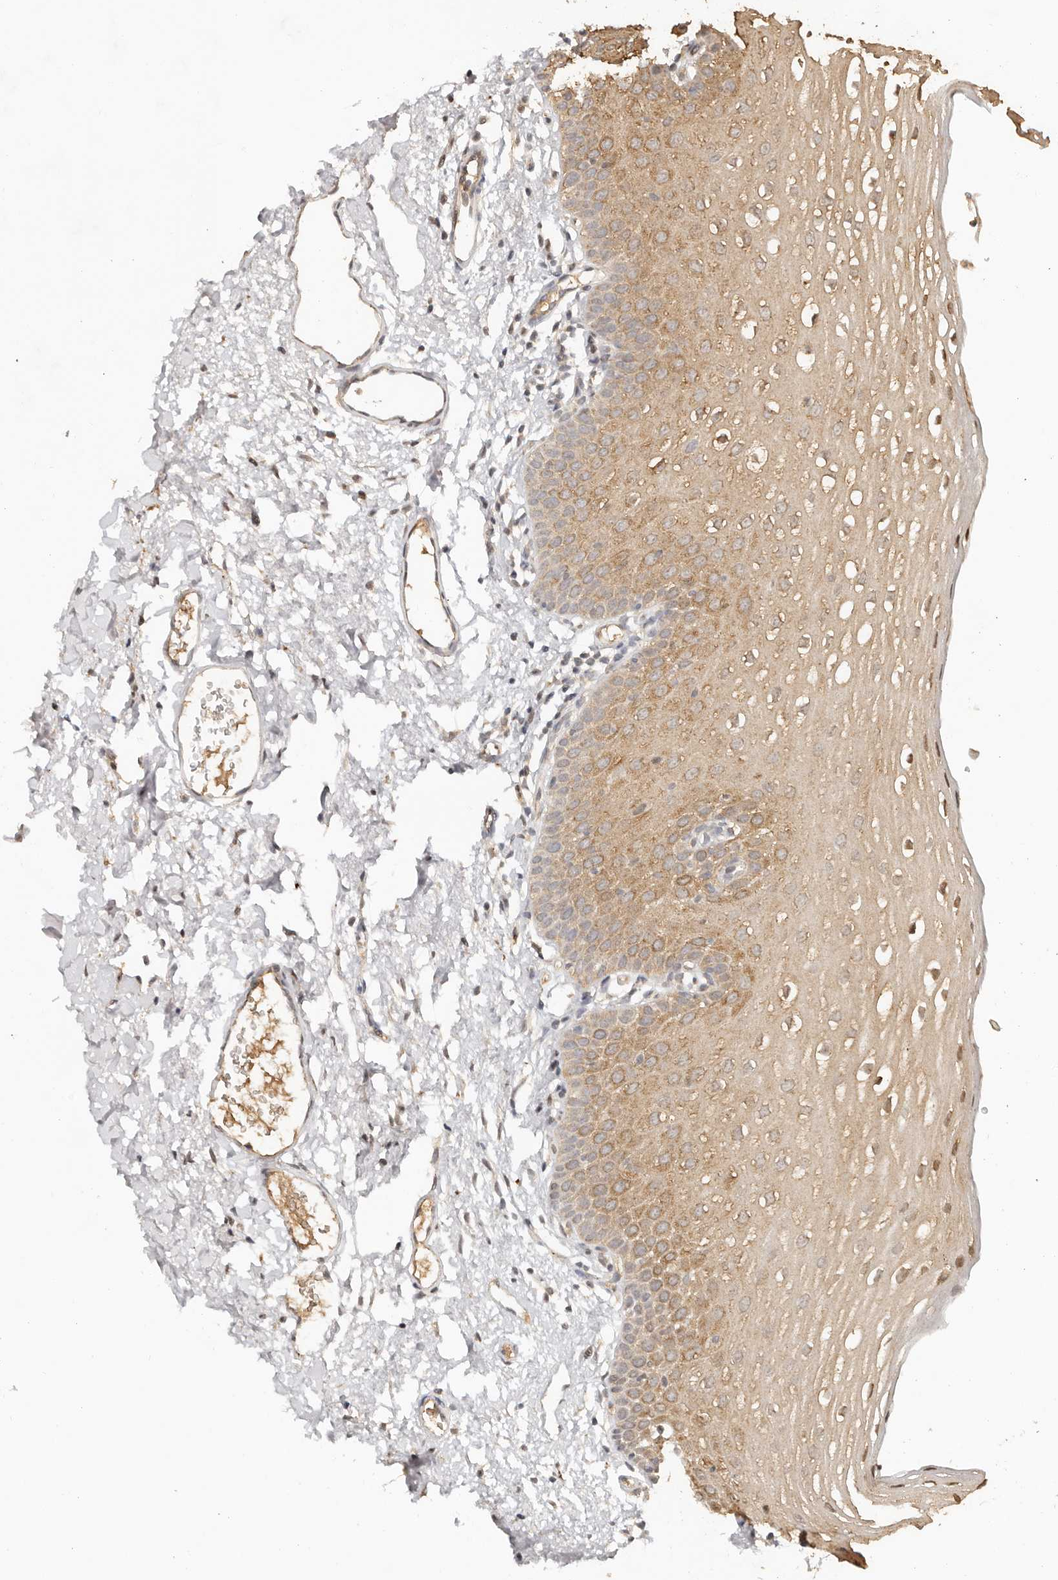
{"staining": {"intensity": "moderate", "quantity": ">75%", "location": "cytoplasmic/membranous,nuclear"}, "tissue": "oral mucosa", "cell_type": "Squamous epithelial cells", "image_type": "normal", "snomed": [{"axis": "morphology", "description": "Normal tissue, NOS"}, {"axis": "topography", "description": "Oral tissue"}], "caption": "Immunohistochemistry (IHC) (DAB (3,3'-diaminobenzidine)) staining of normal oral mucosa demonstrates moderate cytoplasmic/membranous,nuclear protein positivity in about >75% of squamous epithelial cells. The protein is stained brown, and the nuclei are stained in blue (DAB IHC with brightfield microscopy, high magnification).", "gene": "SEC14L1", "patient": {"sex": "female", "age": 56}}